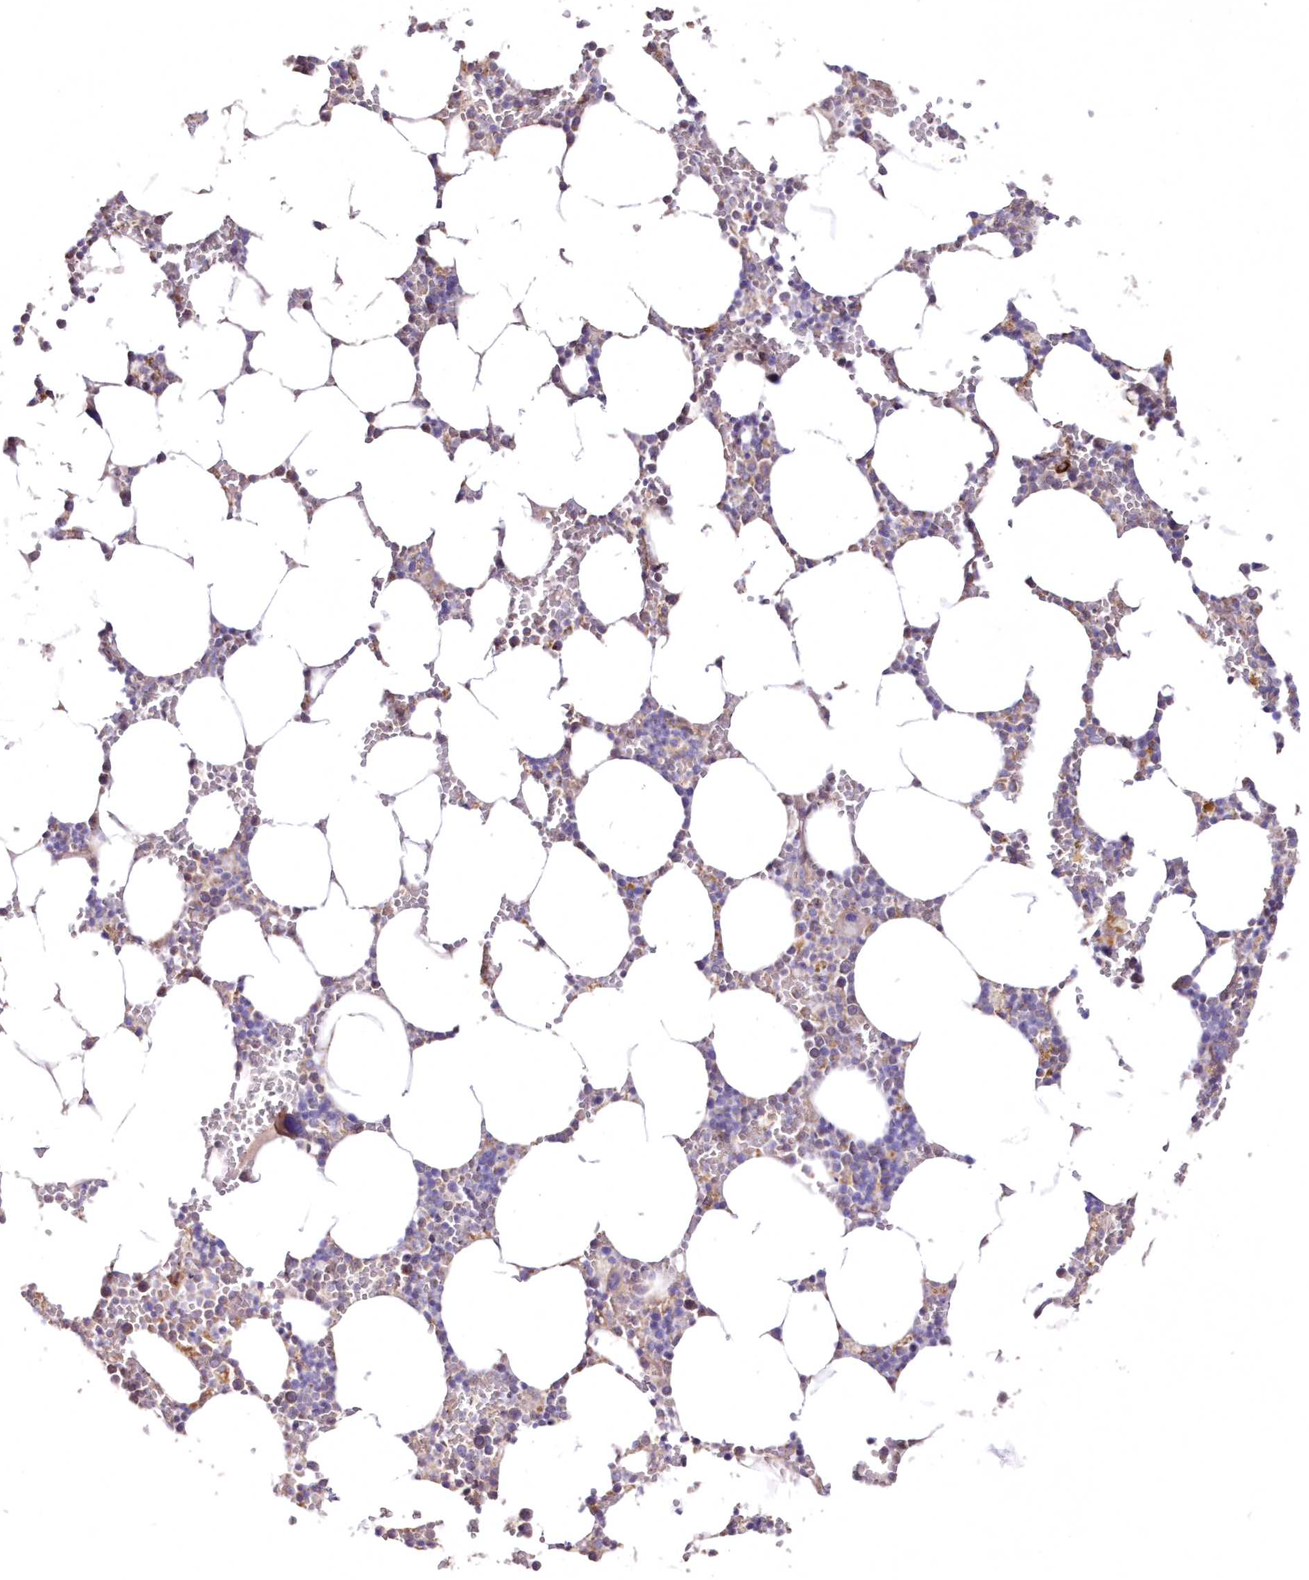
{"staining": {"intensity": "weak", "quantity": "<25%", "location": "cytoplasmic/membranous"}, "tissue": "bone marrow", "cell_type": "Hematopoietic cells", "image_type": "normal", "snomed": [{"axis": "morphology", "description": "Normal tissue, NOS"}, {"axis": "topography", "description": "Bone marrow"}], "caption": "DAB immunohistochemical staining of normal bone marrow displays no significant positivity in hematopoietic cells. (Brightfield microscopy of DAB (3,3'-diaminobenzidine) immunohistochemistry (IHC) at high magnification).", "gene": "HADHB", "patient": {"sex": "male", "age": 70}}